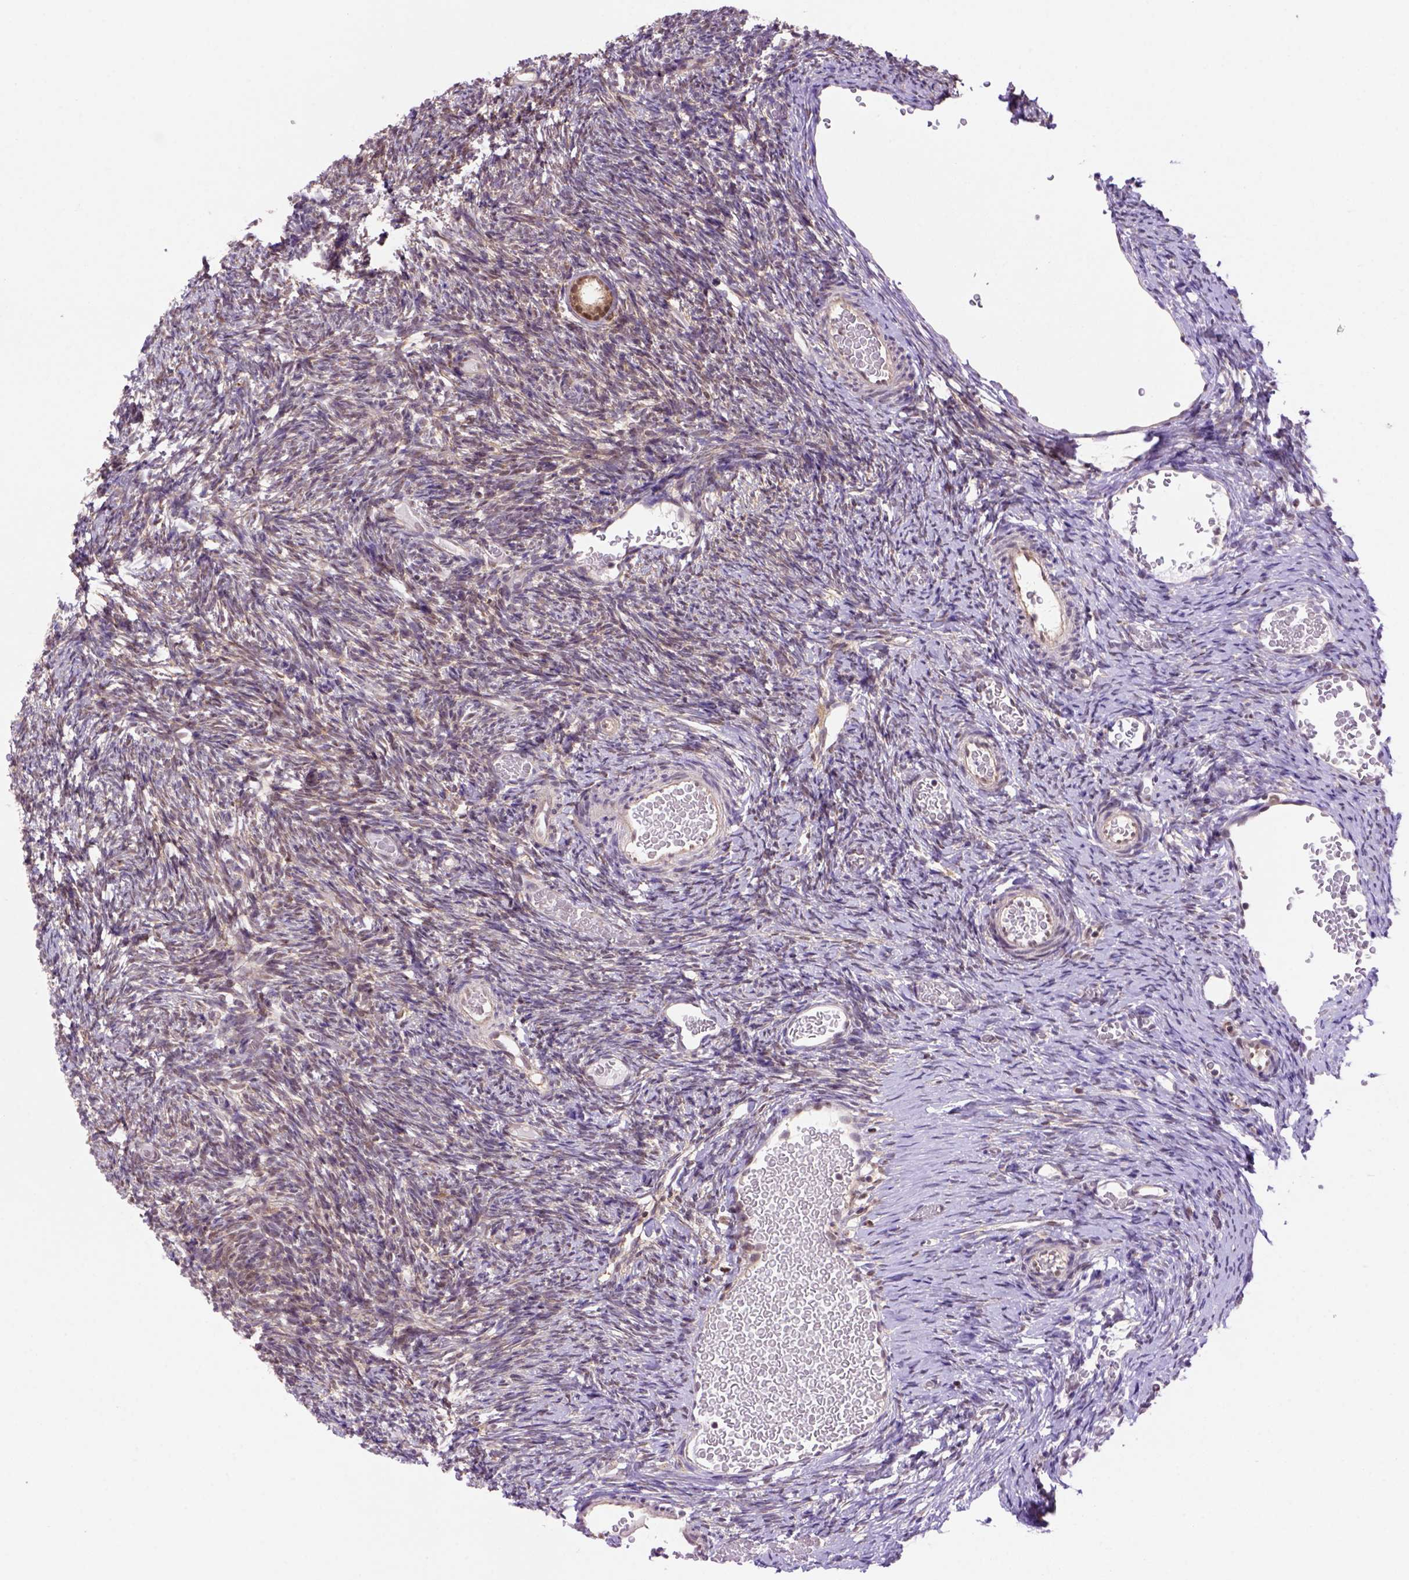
{"staining": {"intensity": "moderate", "quantity": ">75%", "location": "nuclear"}, "tissue": "ovary", "cell_type": "Follicle cells", "image_type": "normal", "snomed": [{"axis": "morphology", "description": "Normal tissue, NOS"}, {"axis": "topography", "description": "Ovary"}], "caption": "DAB immunohistochemical staining of benign human ovary displays moderate nuclear protein staining in about >75% of follicle cells.", "gene": "PSMC2", "patient": {"sex": "female", "age": 39}}